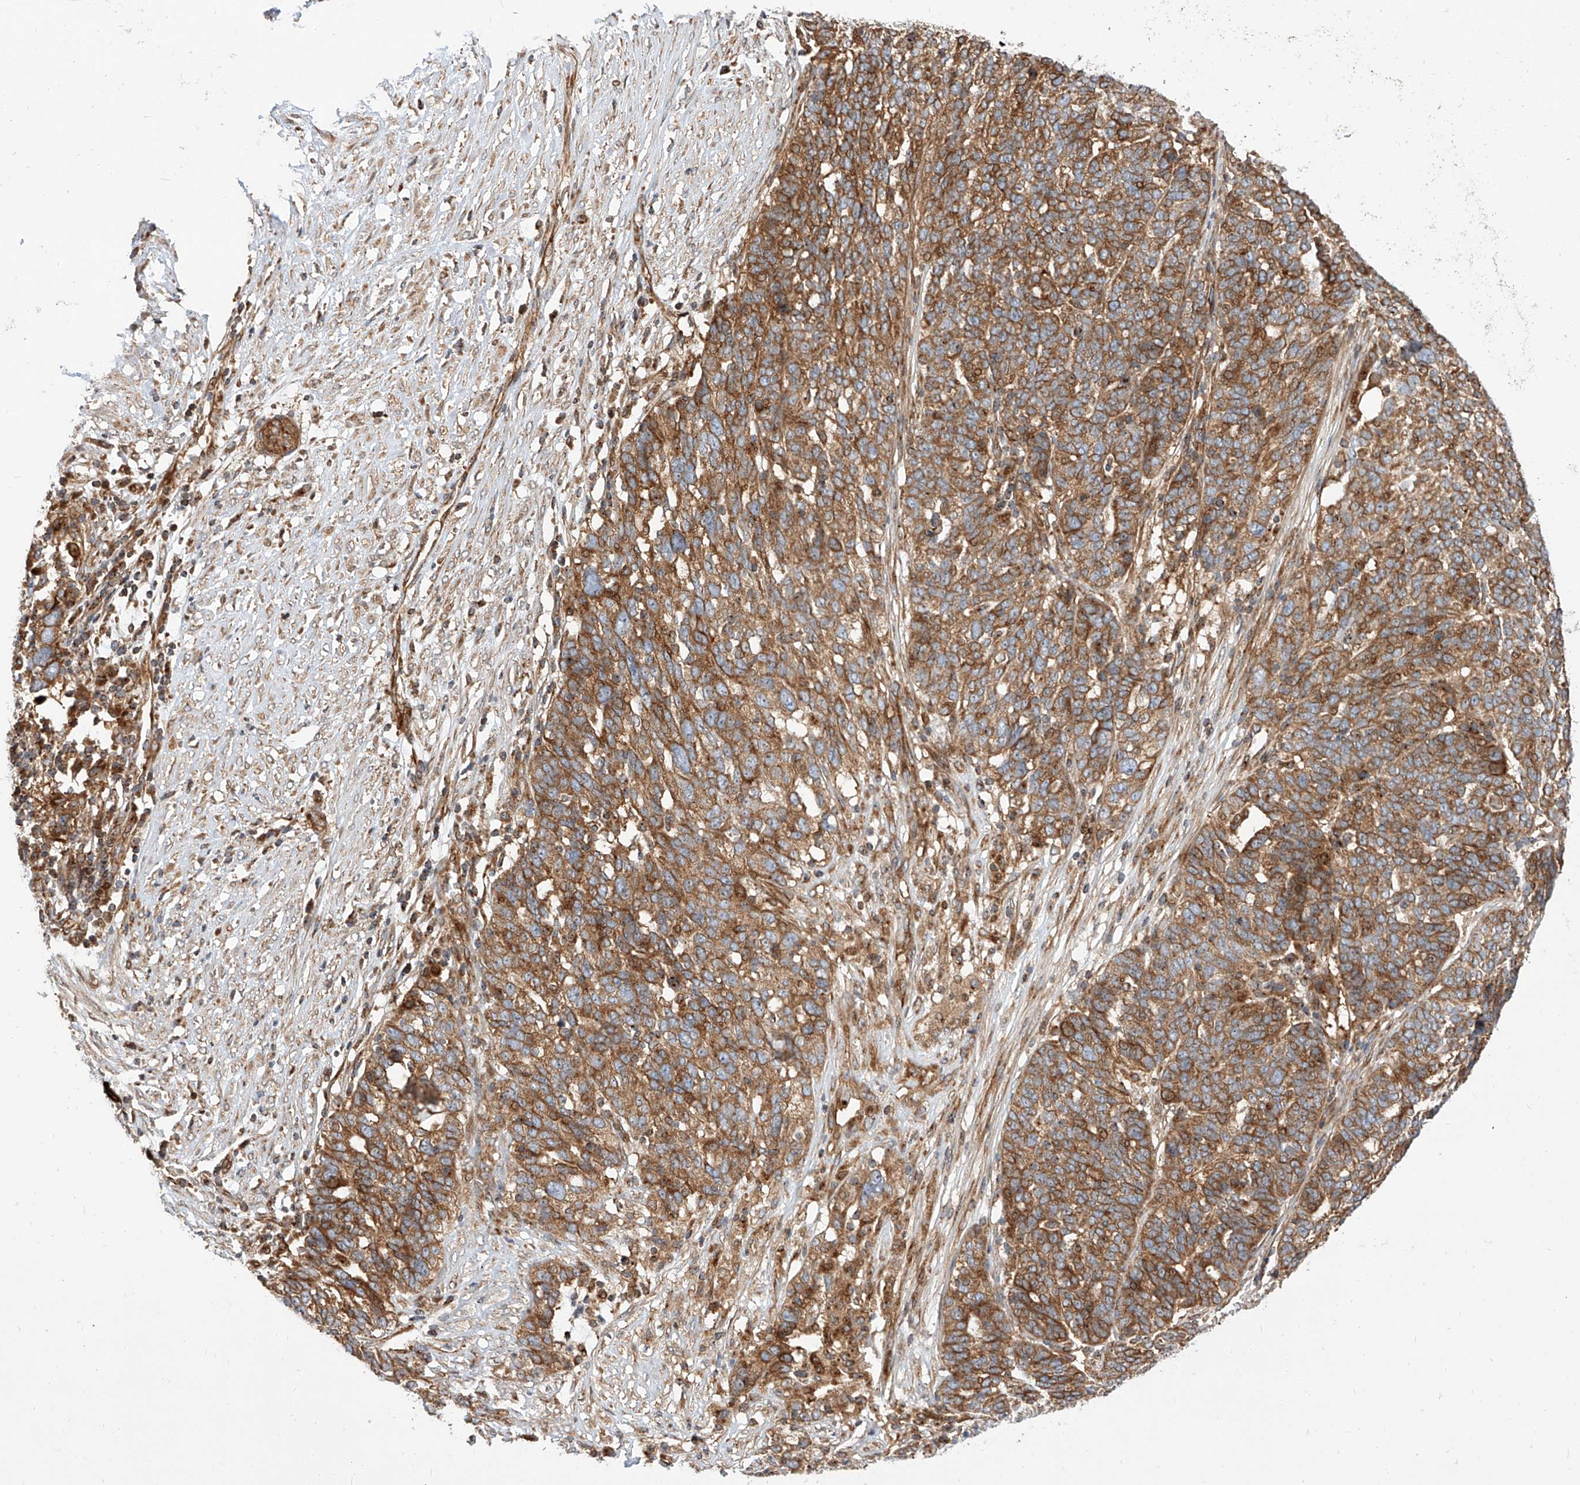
{"staining": {"intensity": "moderate", "quantity": ">75%", "location": "cytoplasmic/membranous"}, "tissue": "ovarian cancer", "cell_type": "Tumor cells", "image_type": "cancer", "snomed": [{"axis": "morphology", "description": "Cystadenocarcinoma, serous, NOS"}, {"axis": "topography", "description": "Ovary"}], "caption": "Moderate cytoplasmic/membranous positivity for a protein is seen in approximately >75% of tumor cells of ovarian cancer using IHC.", "gene": "ISCA2", "patient": {"sex": "female", "age": 59}}